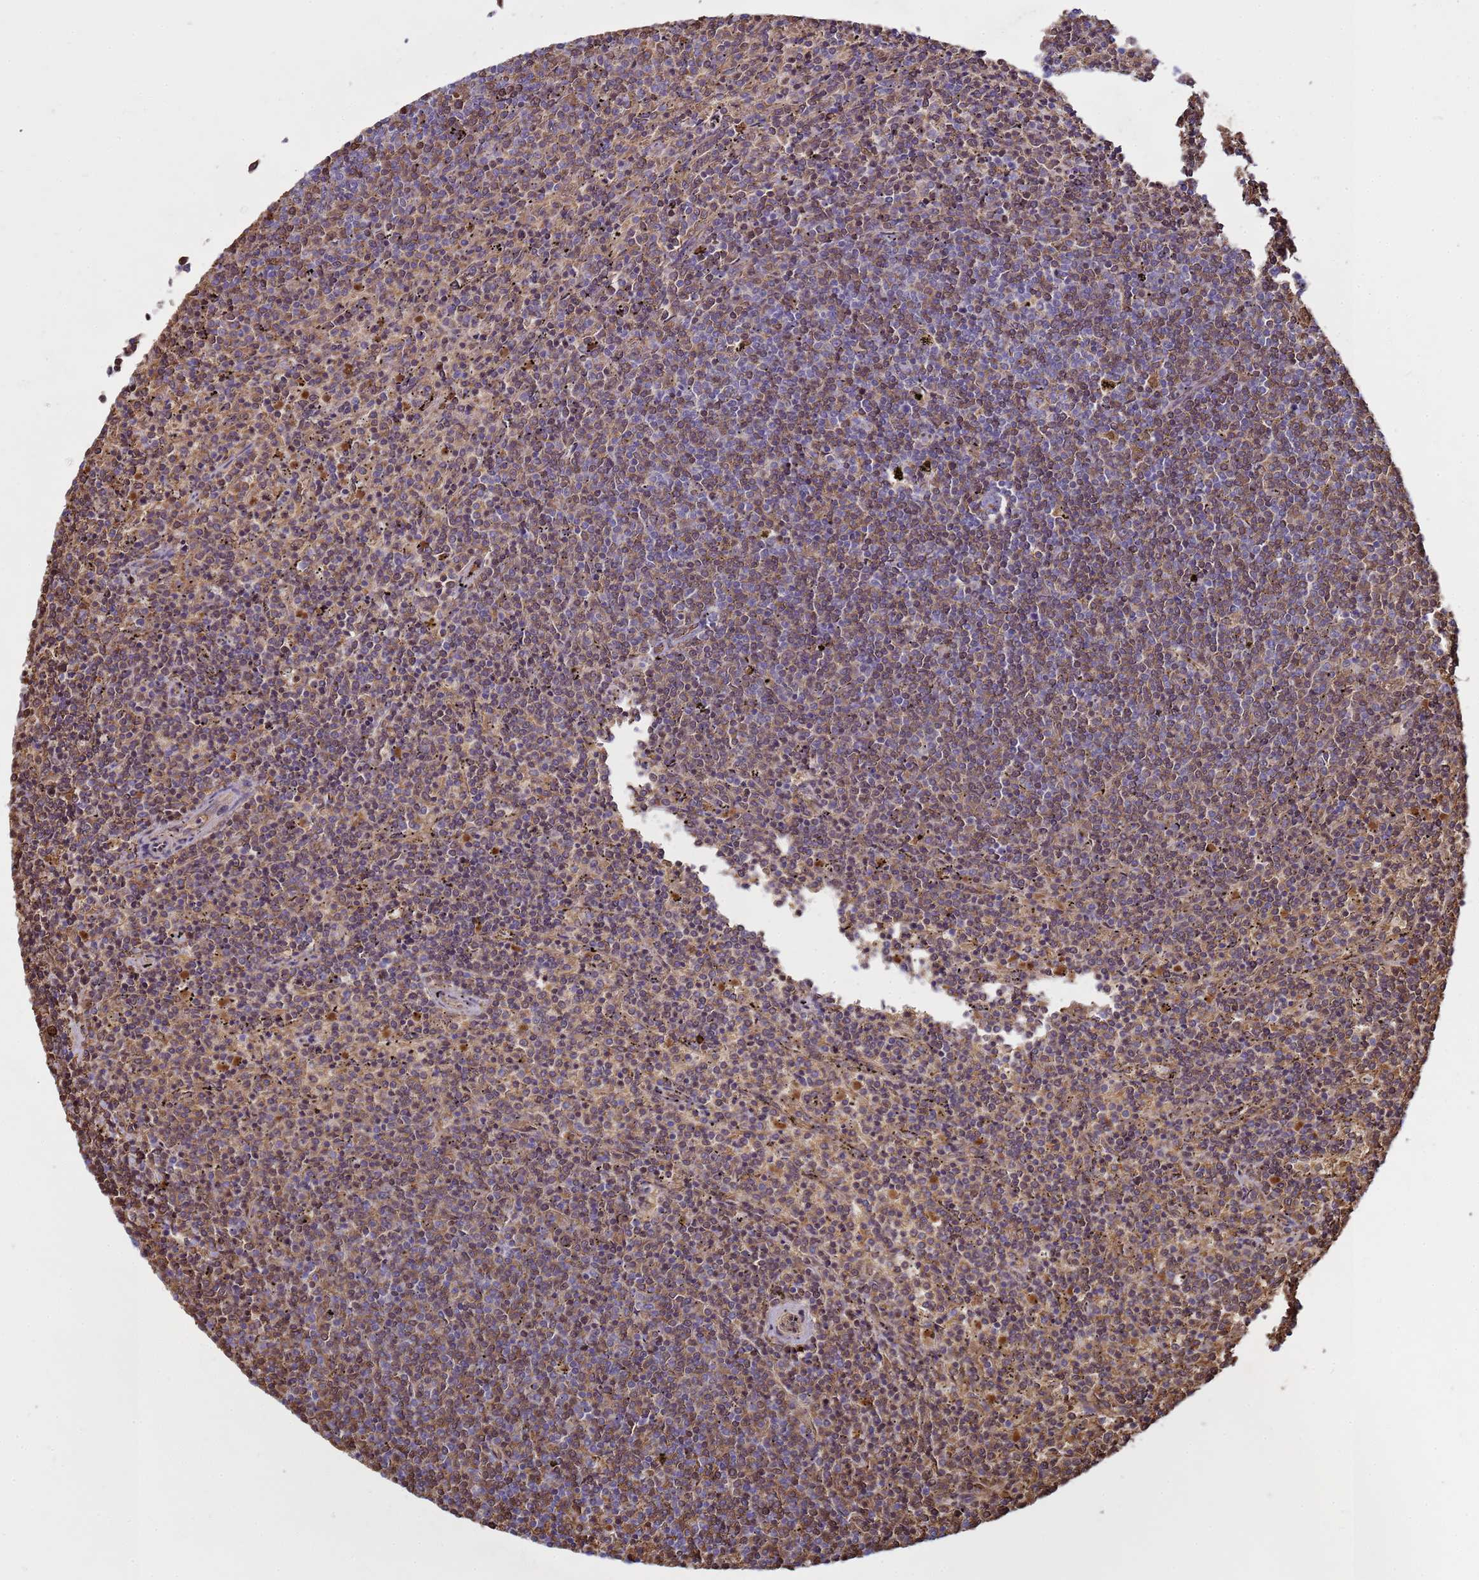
{"staining": {"intensity": "moderate", "quantity": "<25%", "location": "nuclear"}, "tissue": "lymphoma", "cell_type": "Tumor cells", "image_type": "cancer", "snomed": [{"axis": "morphology", "description": "Malignant lymphoma, non-Hodgkin's type, Low grade"}, {"axis": "topography", "description": "Spleen"}], "caption": "Protein staining reveals moderate nuclear staining in approximately <25% of tumor cells in malignant lymphoma, non-Hodgkin's type (low-grade).", "gene": "SGIP1", "patient": {"sex": "female", "age": 50}}